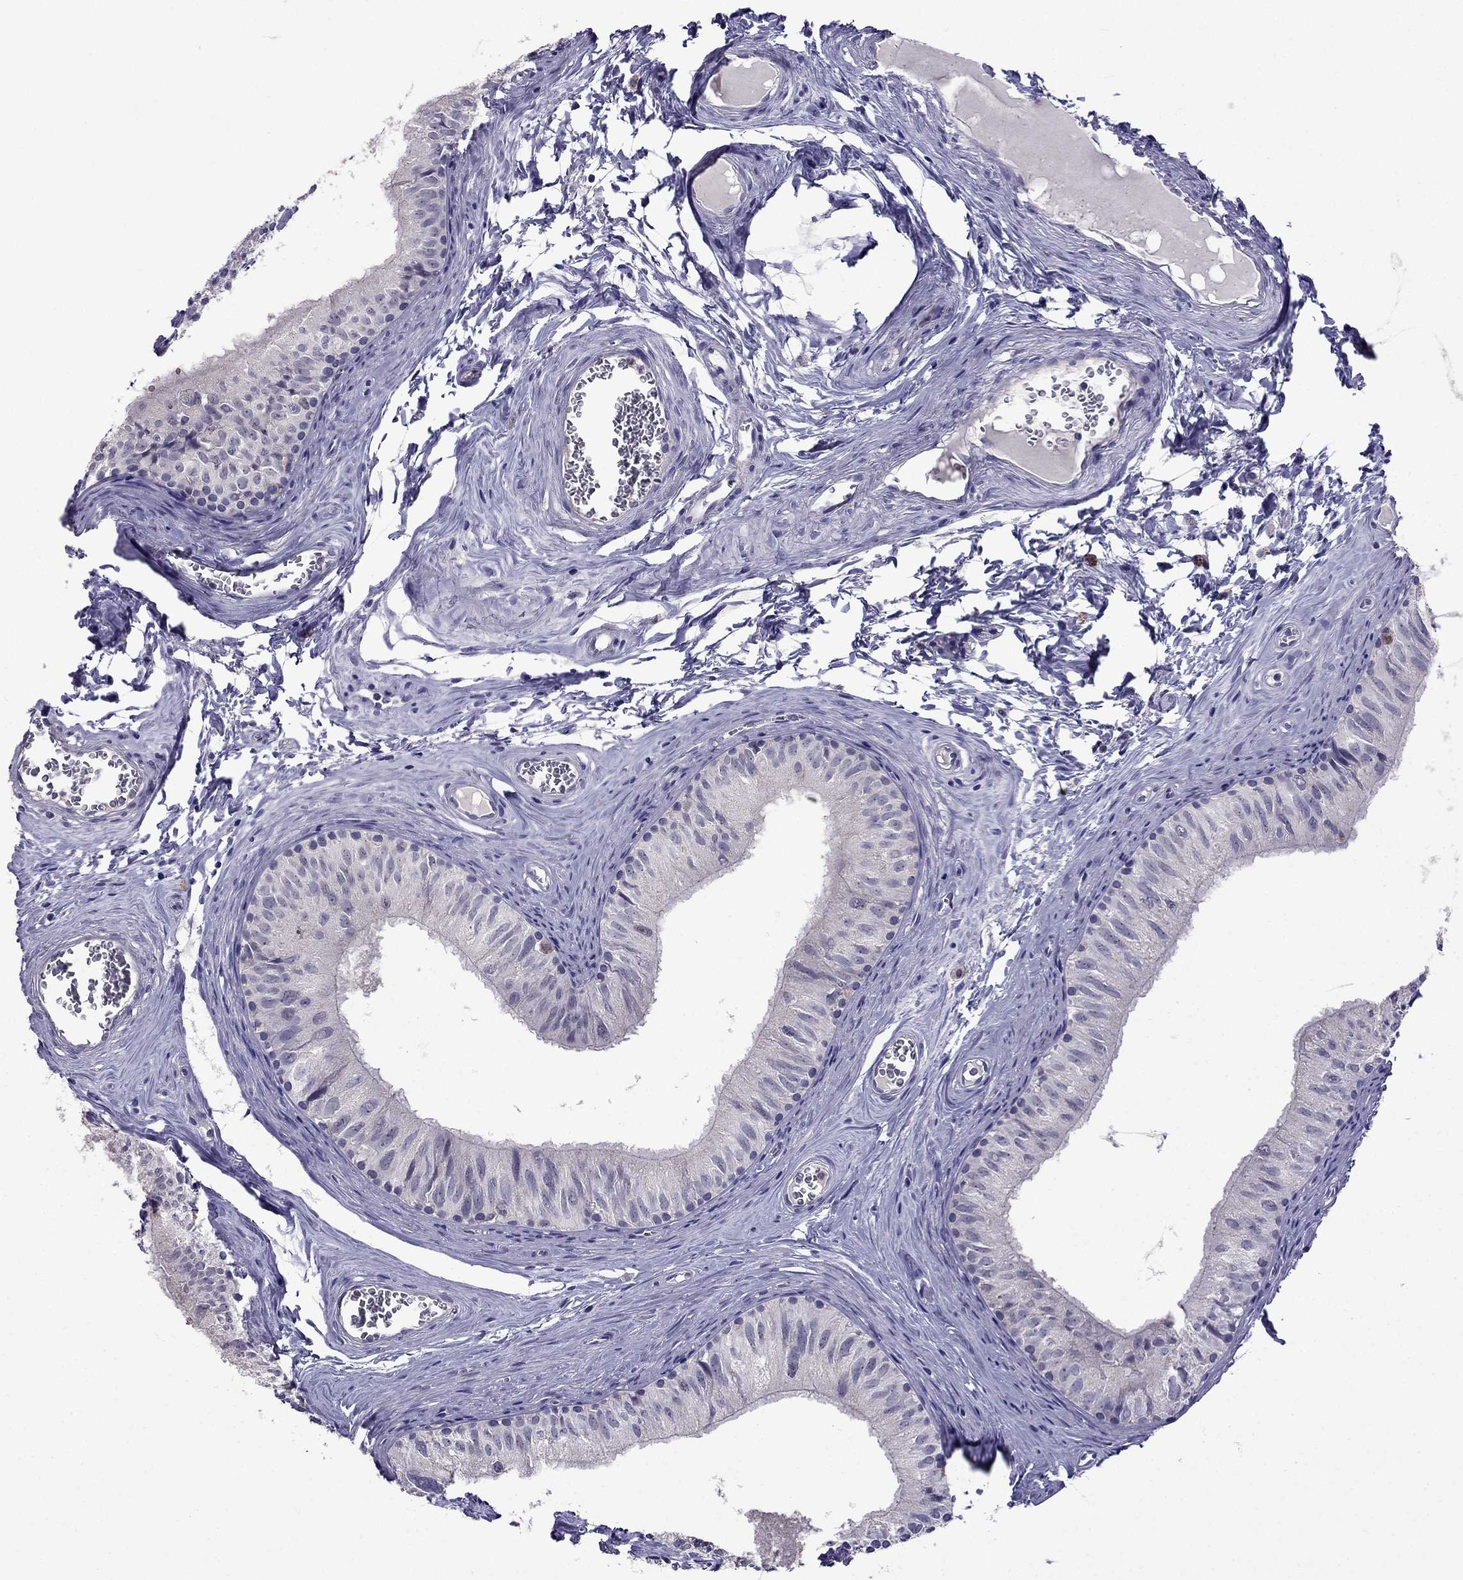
{"staining": {"intensity": "negative", "quantity": "none", "location": "none"}, "tissue": "epididymis", "cell_type": "Glandular cells", "image_type": "normal", "snomed": [{"axis": "morphology", "description": "Normal tissue, NOS"}, {"axis": "topography", "description": "Epididymis"}], "caption": "This is a histopathology image of immunohistochemistry staining of normal epididymis, which shows no positivity in glandular cells.", "gene": "AQP9", "patient": {"sex": "male", "age": 52}}